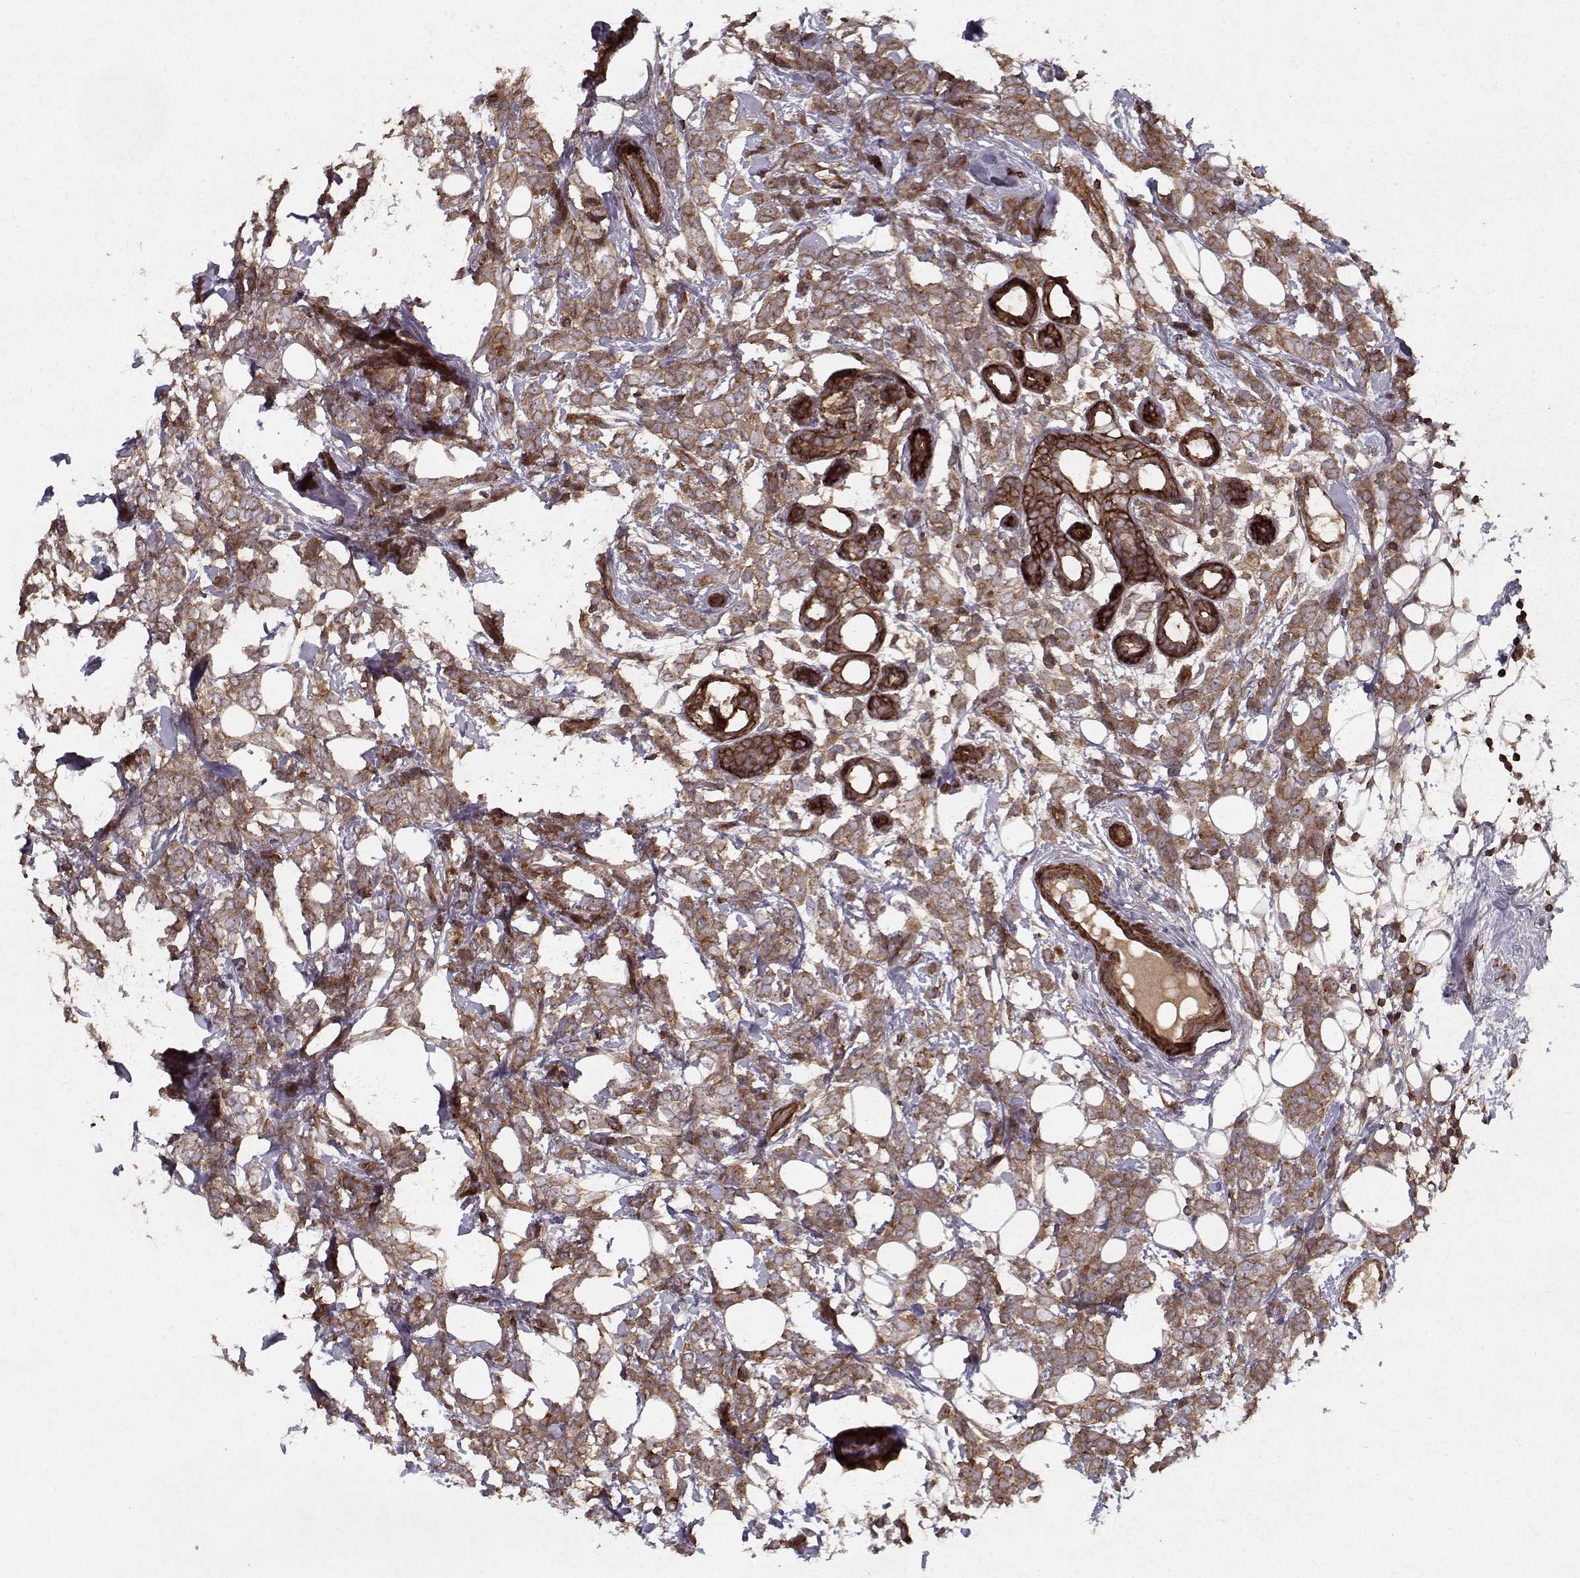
{"staining": {"intensity": "moderate", "quantity": ">75%", "location": "cytoplasmic/membranous"}, "tissue": "breast cancer", "cell_type": "Tumor cells", "image_type": "cancer", "snomed": [{"axis": "morphology", "description": "Lobular carcinoma"}, {"axis": "topography", "description": "Breast"}], "caption": "Moderate cytoplasmic/membranous protein positivity is present in approximately >75% of tumor cells in breast cancer (lobular carcinoma). Using DAB (3,3'-diaminobenzidine) (brown) and hematoxylin (blue) stains, captured at high magnification using brightfield microscopy.", "gene": "PPP1R12A", "patient": {"sex": "female", "age": 49}}